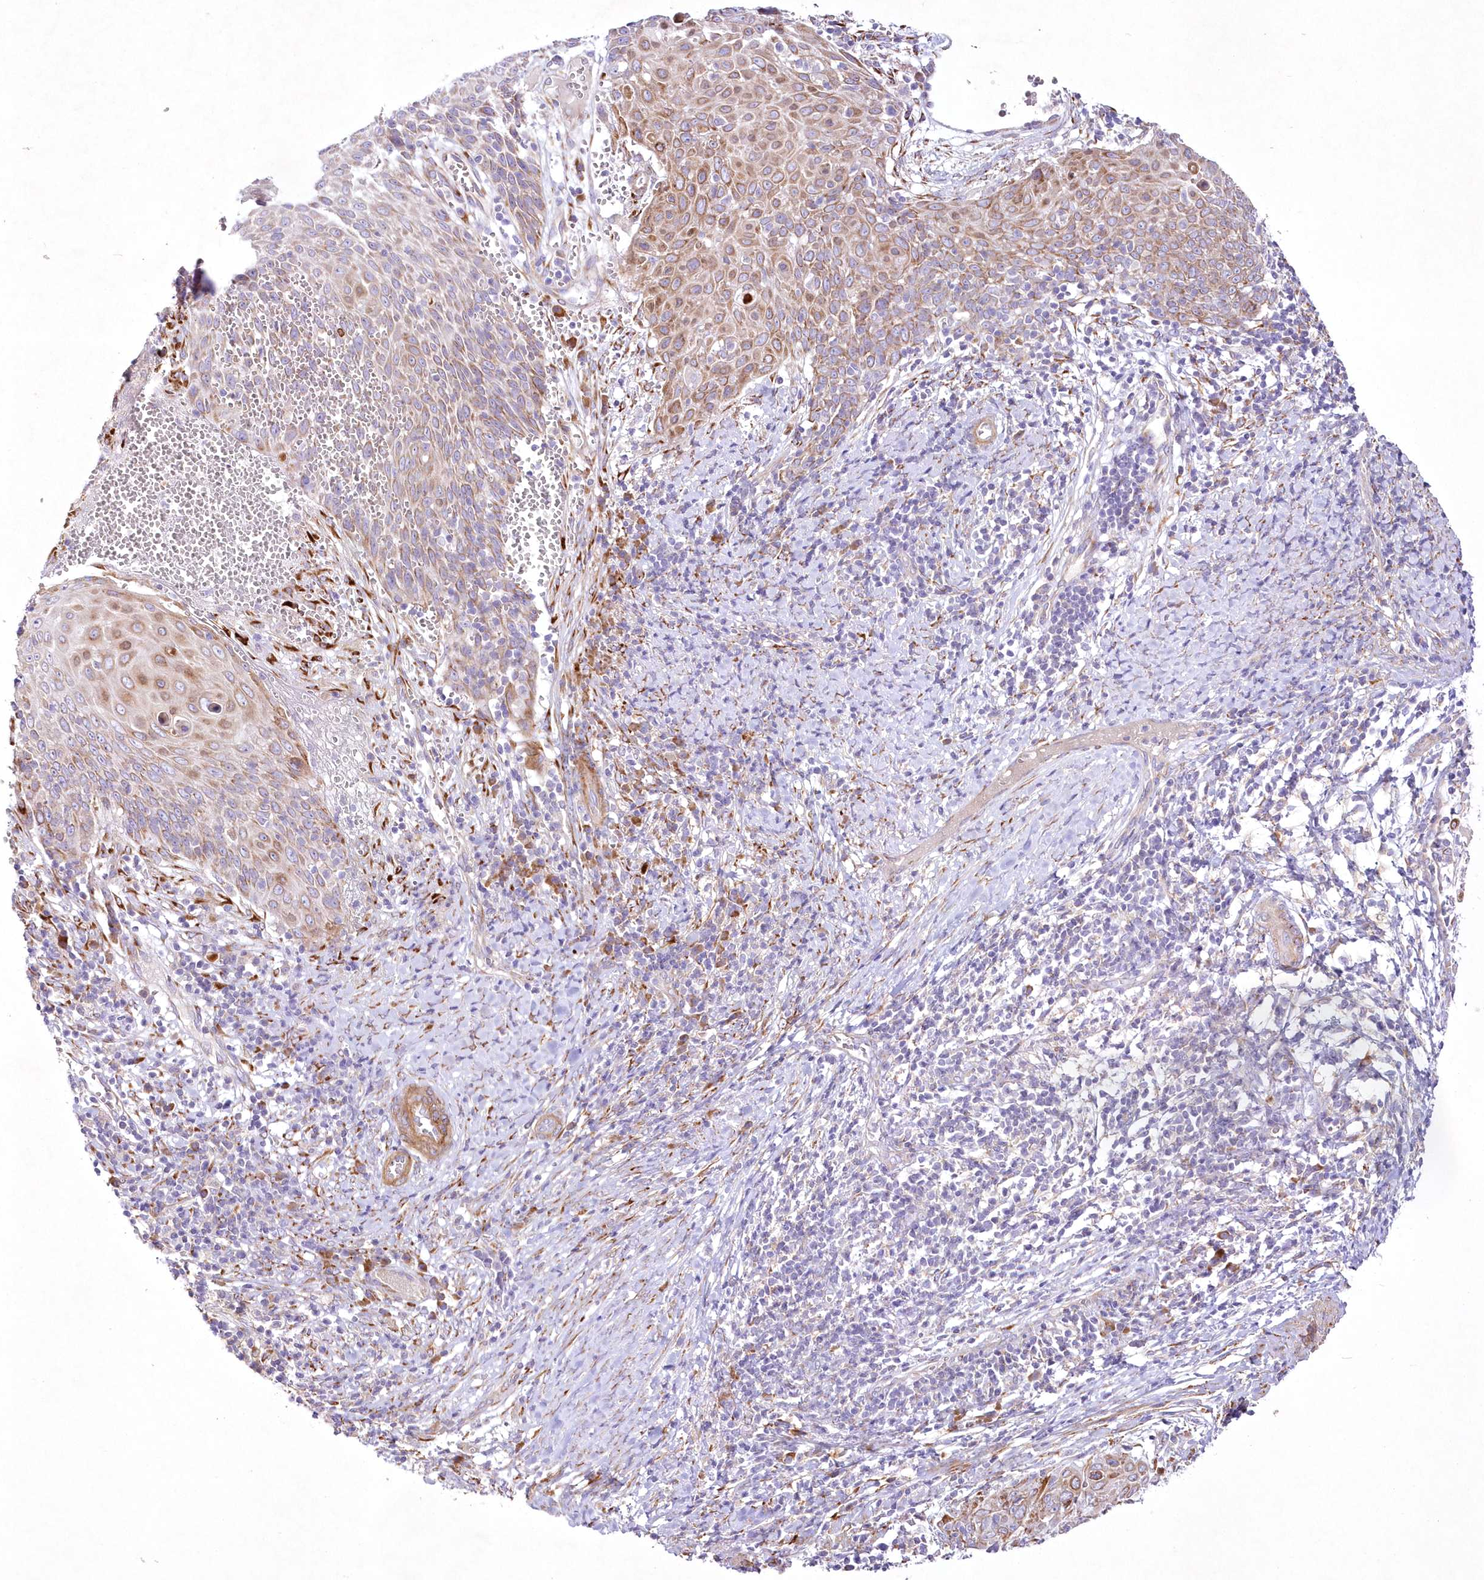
{"staining": {"intensity": "moderate", "quantity": "<25%", "location": "cytoplasmic/membranous"}, "tissue": "cervical cancer", "cell_type": "Tumor cells", "image_type": "cancer", "snomed": [{"axis": "morphology", "description": "Squamous cell carcinoma, NOS"}, {"axis": "topography", "description": "Cervix"}], "caption": "Cervical cancer stained for a protein (brown) demonstrates moderate cytoplasmic/membranous positive expression in approximately <25% of tumor cells.", "gene": "ARFGEF3", "patient": {"sex": "female", "age": 39}}